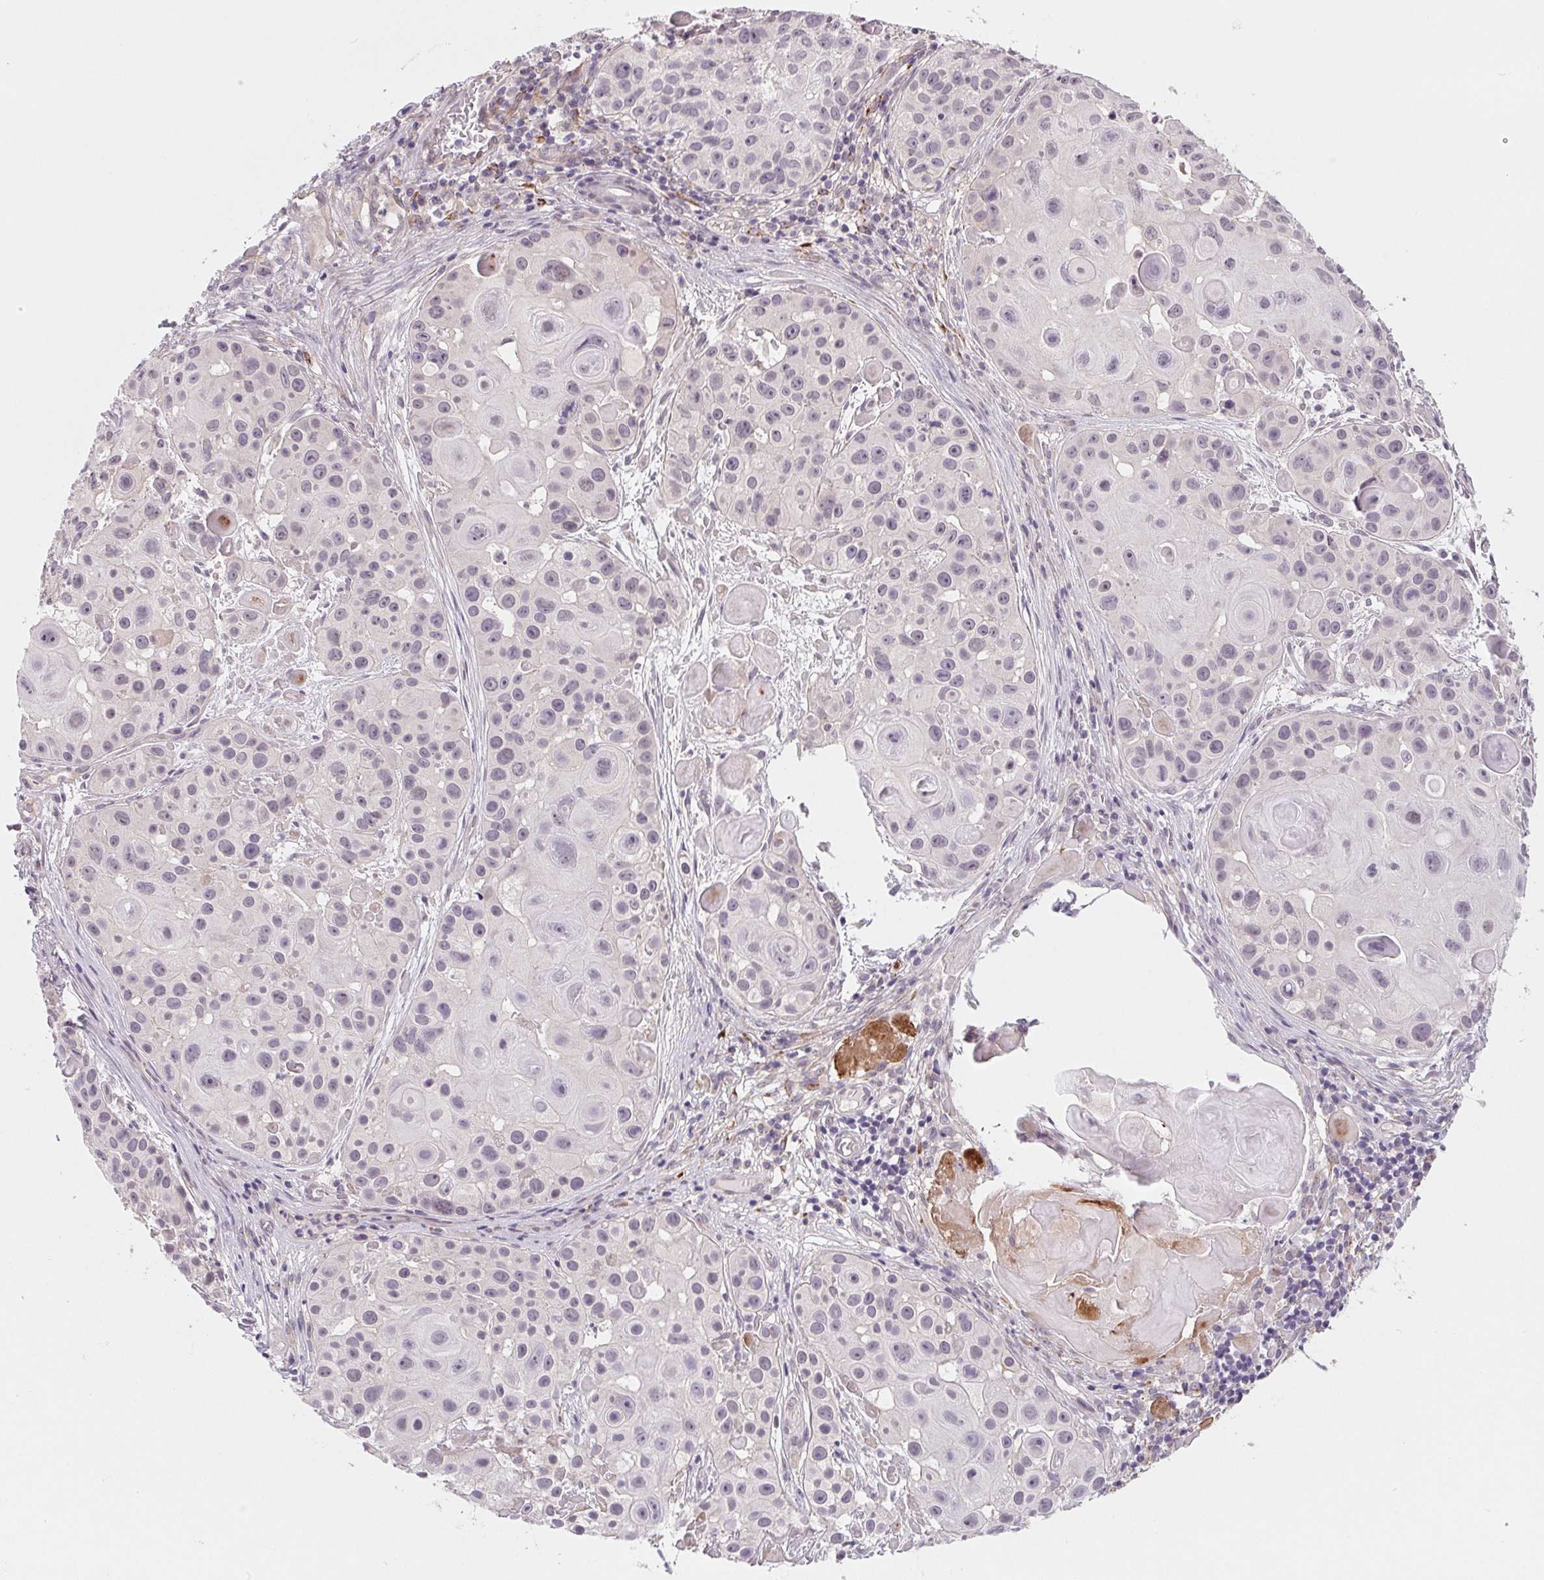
{"staining": {"intensity": "negative", "quantity": "none", "location": "none"}, "tissue": "skin cancer", "cell_type": "Tumor cells", "image_type": "cancer", "snomed": [{"axis": "morphology", "description": "Squamous cell carcinoma, NOS"}, {"axis": "topography", "description": "Skin"}], "caption": "Skin squamous cell carcinoma was stained to show a protein in brown. There is no significant staining in tumor cells.", "gene": "CFC1", "patient": {"sex": "male", "age": 92}}